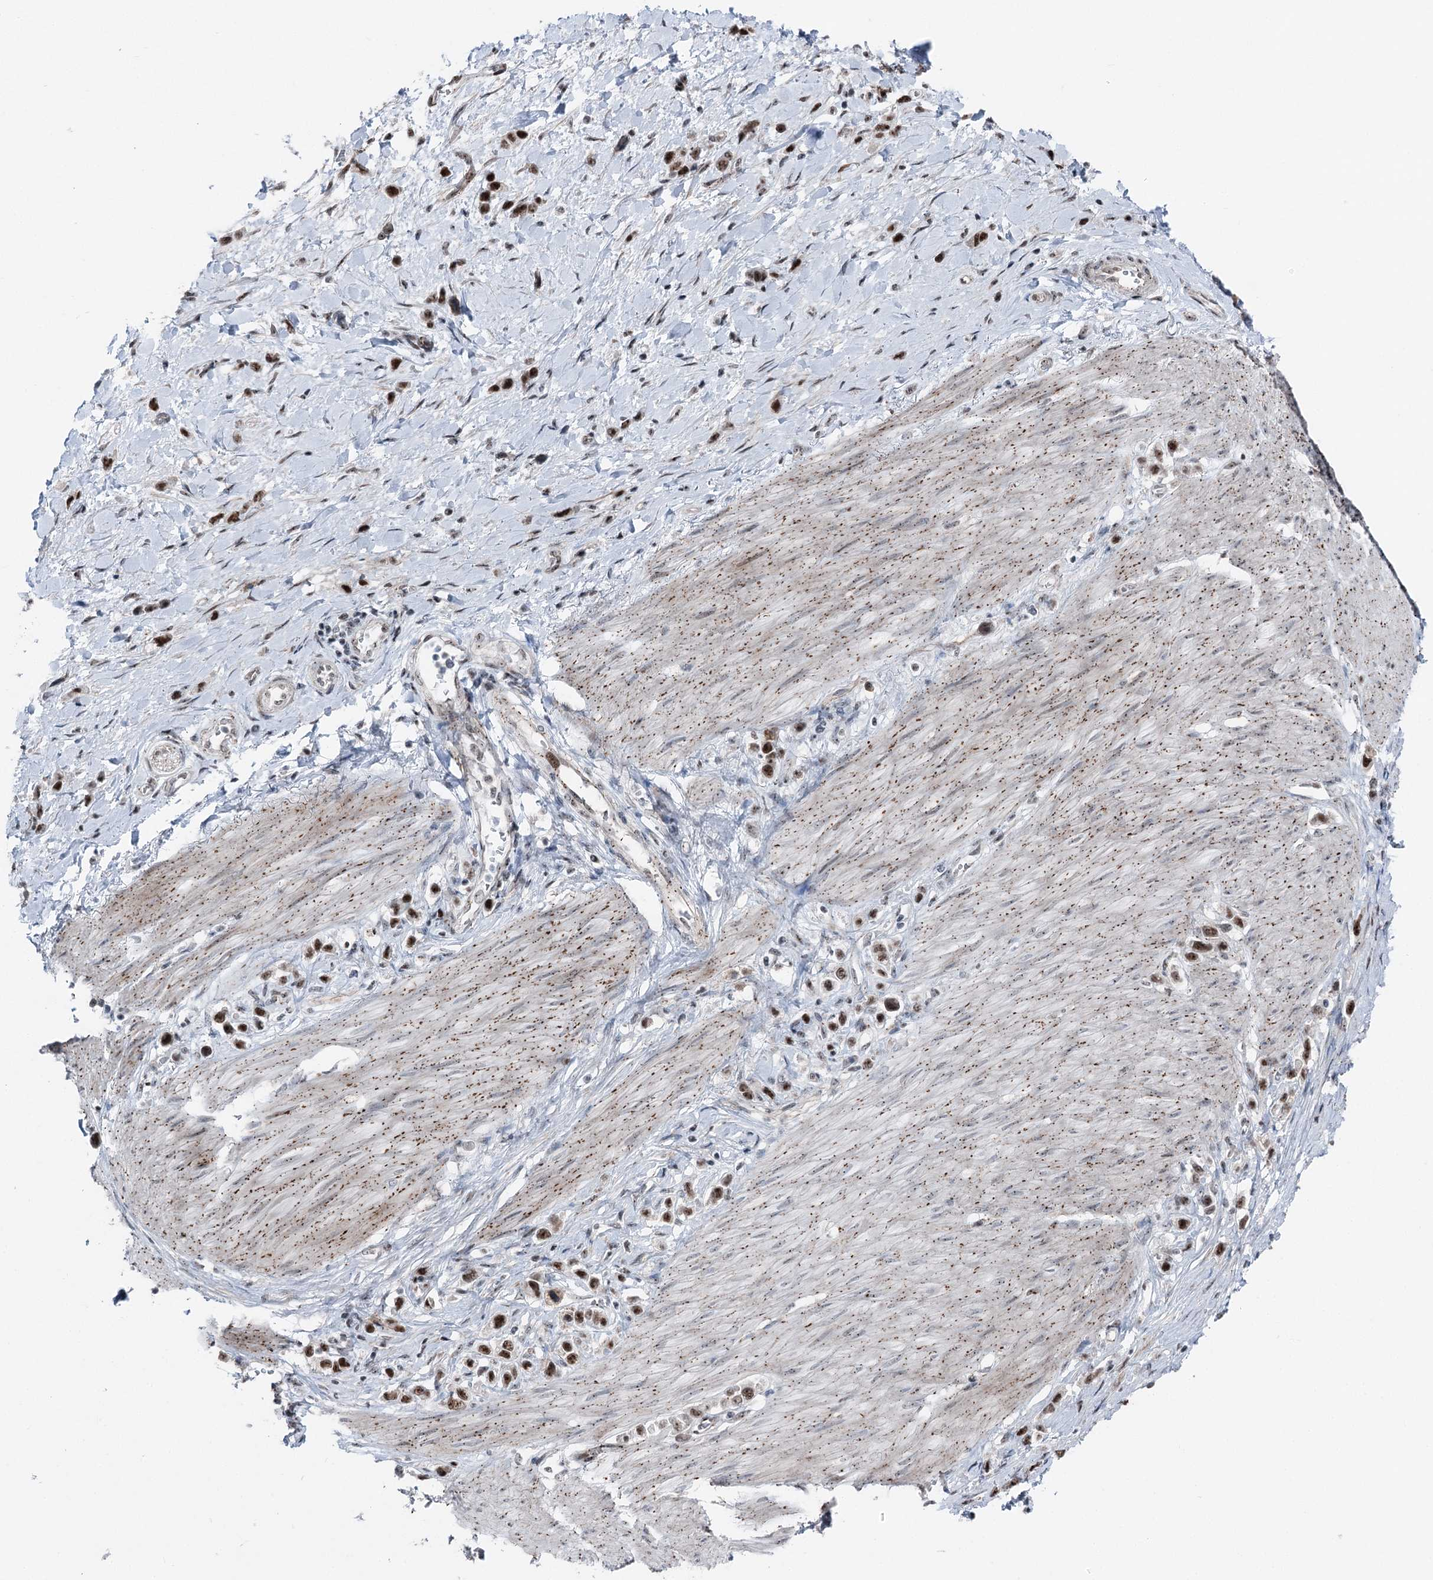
{"staining": {"intensity": "weak", "quantity": "25%-75%", "location": "nuclear"}, "tissue": "stomach cancer", "cell_type": "Tumor cells", "image_type": "cancer", "snomed": [{"axis": "morphology", "description": "Normal tissue, NOS"}, {"axis": "morphology", "description": "Adenocarcinoma, NOS"}, {"axis": "topography", "description": "Stomach, upper"}, {"axis": "topography", "description": "Stomach"}], "caption": "An image of stomach adenocarcinoma stained for a protein demonstrates weak nuclear brown staining in tumor cells. The staining was performed using DAB (3,3'-diaminobenzidine), with brown indicating positive protein expression. Nuclei are stained blue with hematoxylin.", "gene": "POLR2H", "patient": {"sex": "female", "age": 65}}